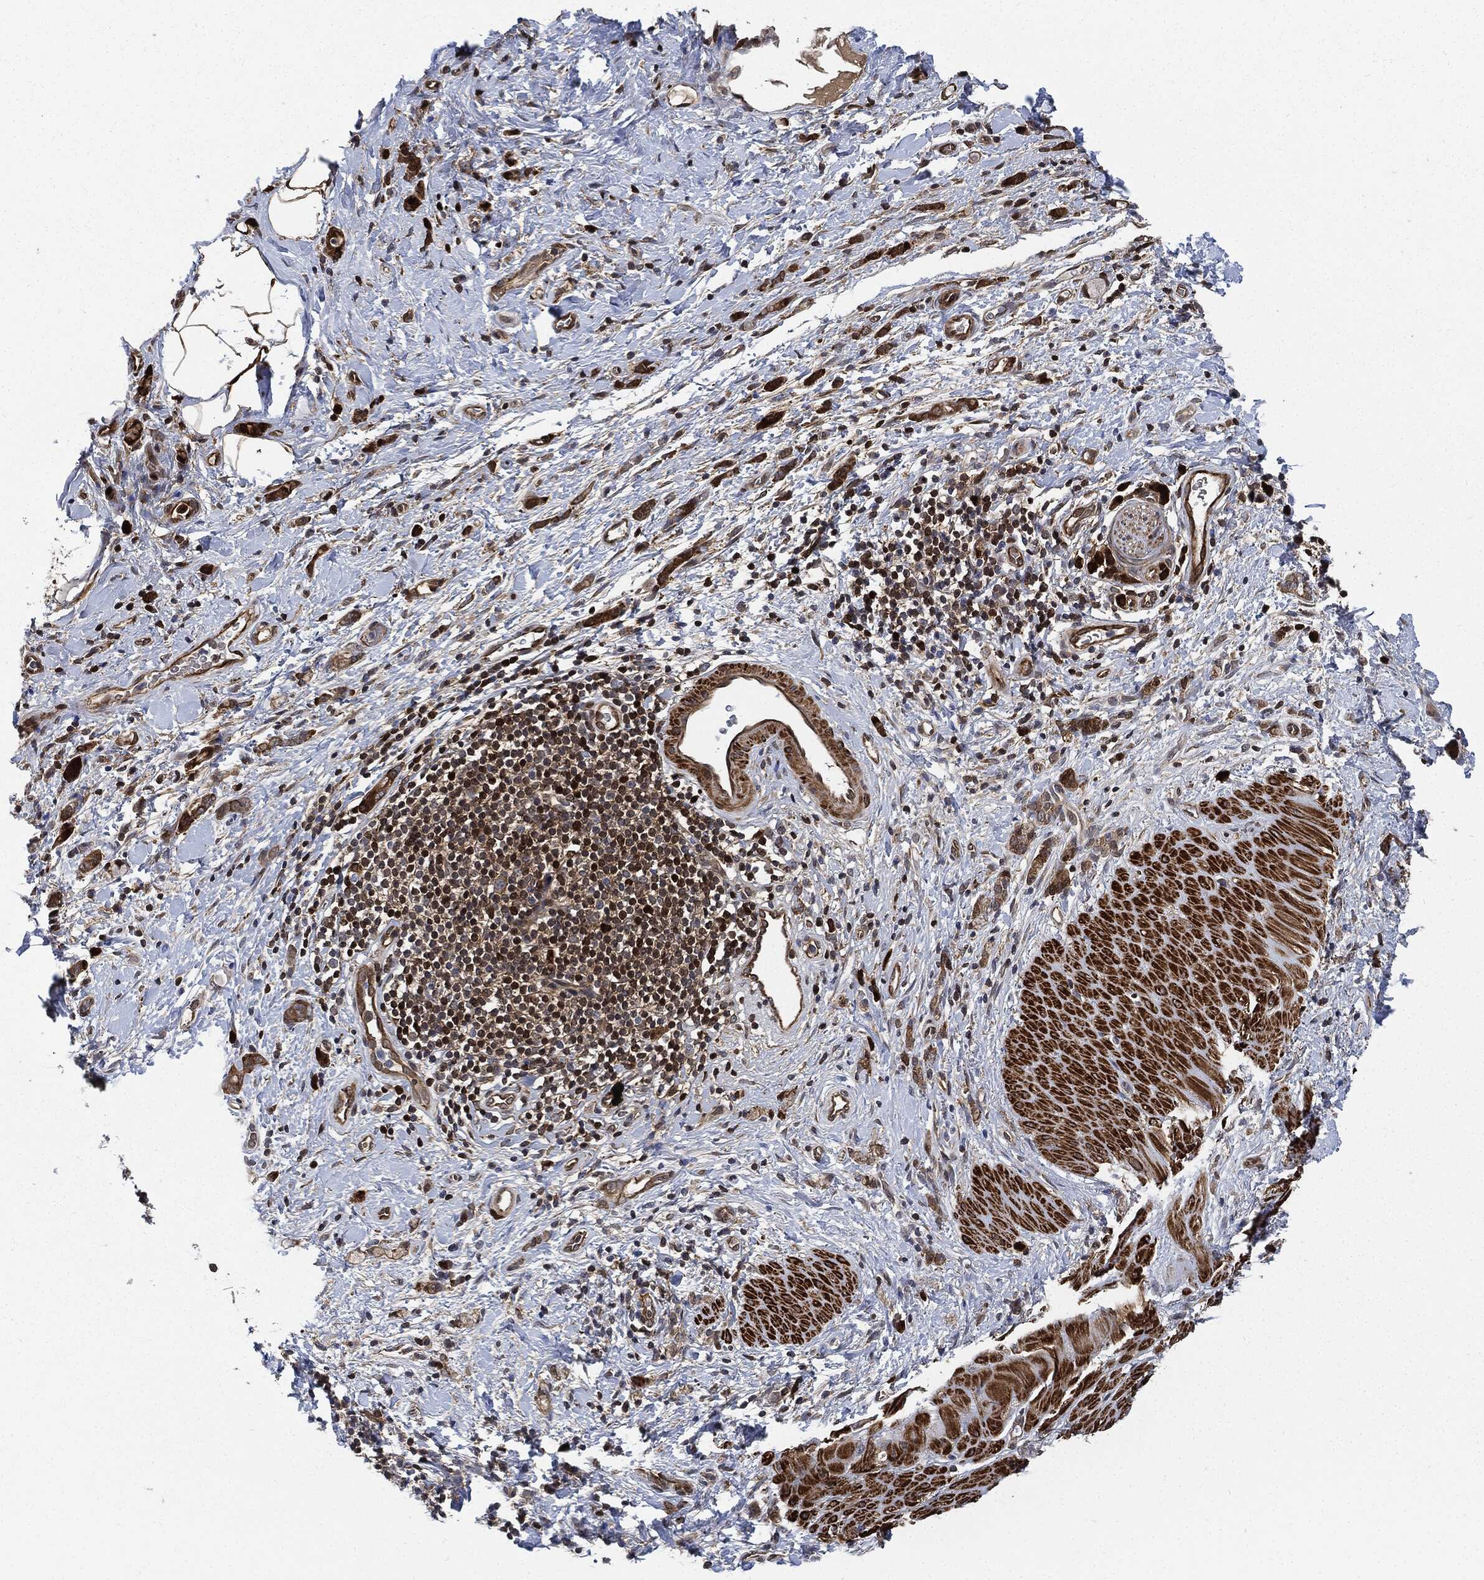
{"staining": {"intensity": "moderate", "quantity": ">75%", "location": "cytoplasmic/membranous"}, "tissue": "stomach cancer", "cell_type": "Tumor cells", "image_type": "cancer", "snomed": [{"axis": "morphology", "description": "Normal tissue, NOS"}, {"axis": "morphology", "description": "Adenocarcinoma, NOS"}, {"axis": "topography", "description": "Stomach"}], "caption": "The immunohistochemical stain highlights moderate cytoplasmic/membranous staining in tumor cells of stomach cancer (adenocarcinoma) tissue.", "gene": "PRDX2", "patient": {"sex": "male", "age": 67}}